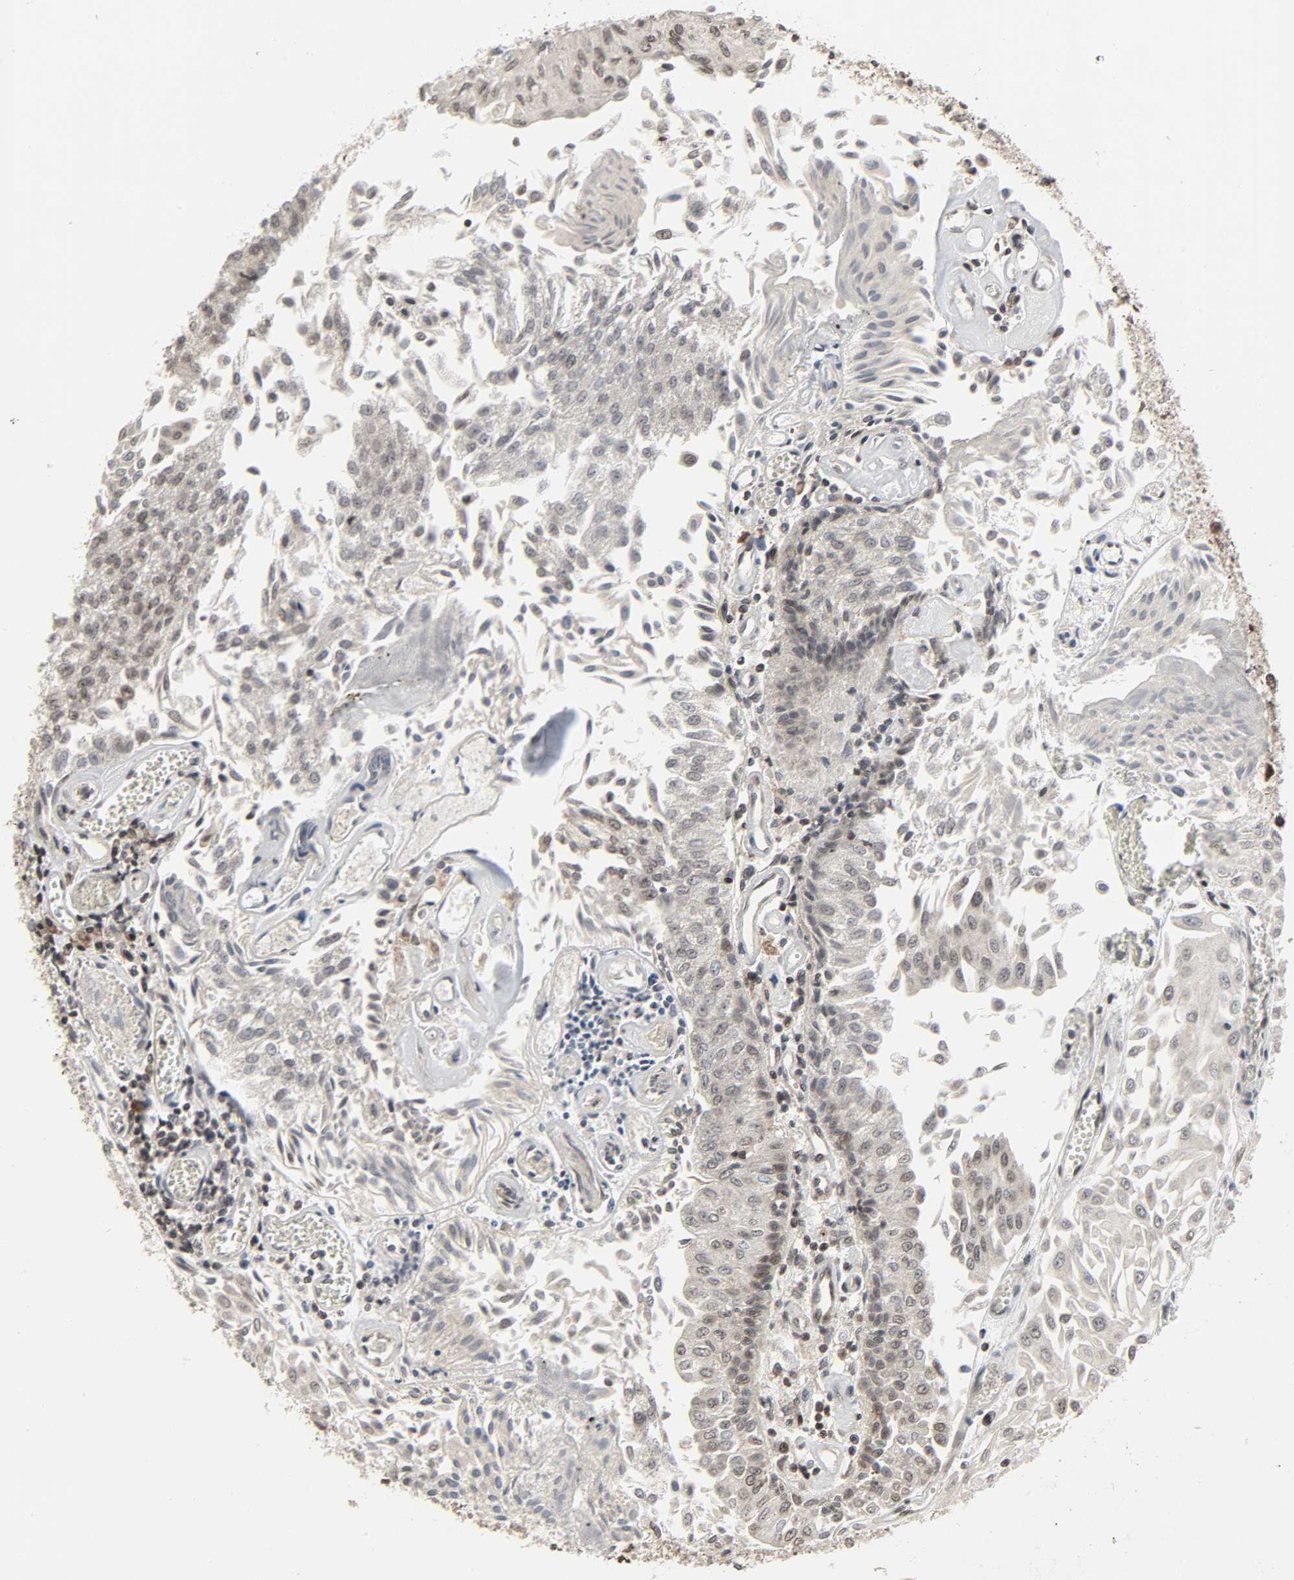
{"staining": {"intensity": "weak", "quantity": "<25%", "location": "nuclear"}, "tissue": "urothelial cancer", "cell_type": "Tumor cells", "image_type": "cancer", "snomed": [{"axis": "morphology", "description": "Urothelial carcinoma, Low grade"}, {"axis": "topography", "description": "Urinary bladder"}], "caption": "A high-resolution photomicrograph shows immunohistochemistry (IHC) staining of urothelial cancer, which demonstrates no significant expression in tumor cells.", "gene": "XRCC1", "patient": {"sex": "male", "age": 86}}